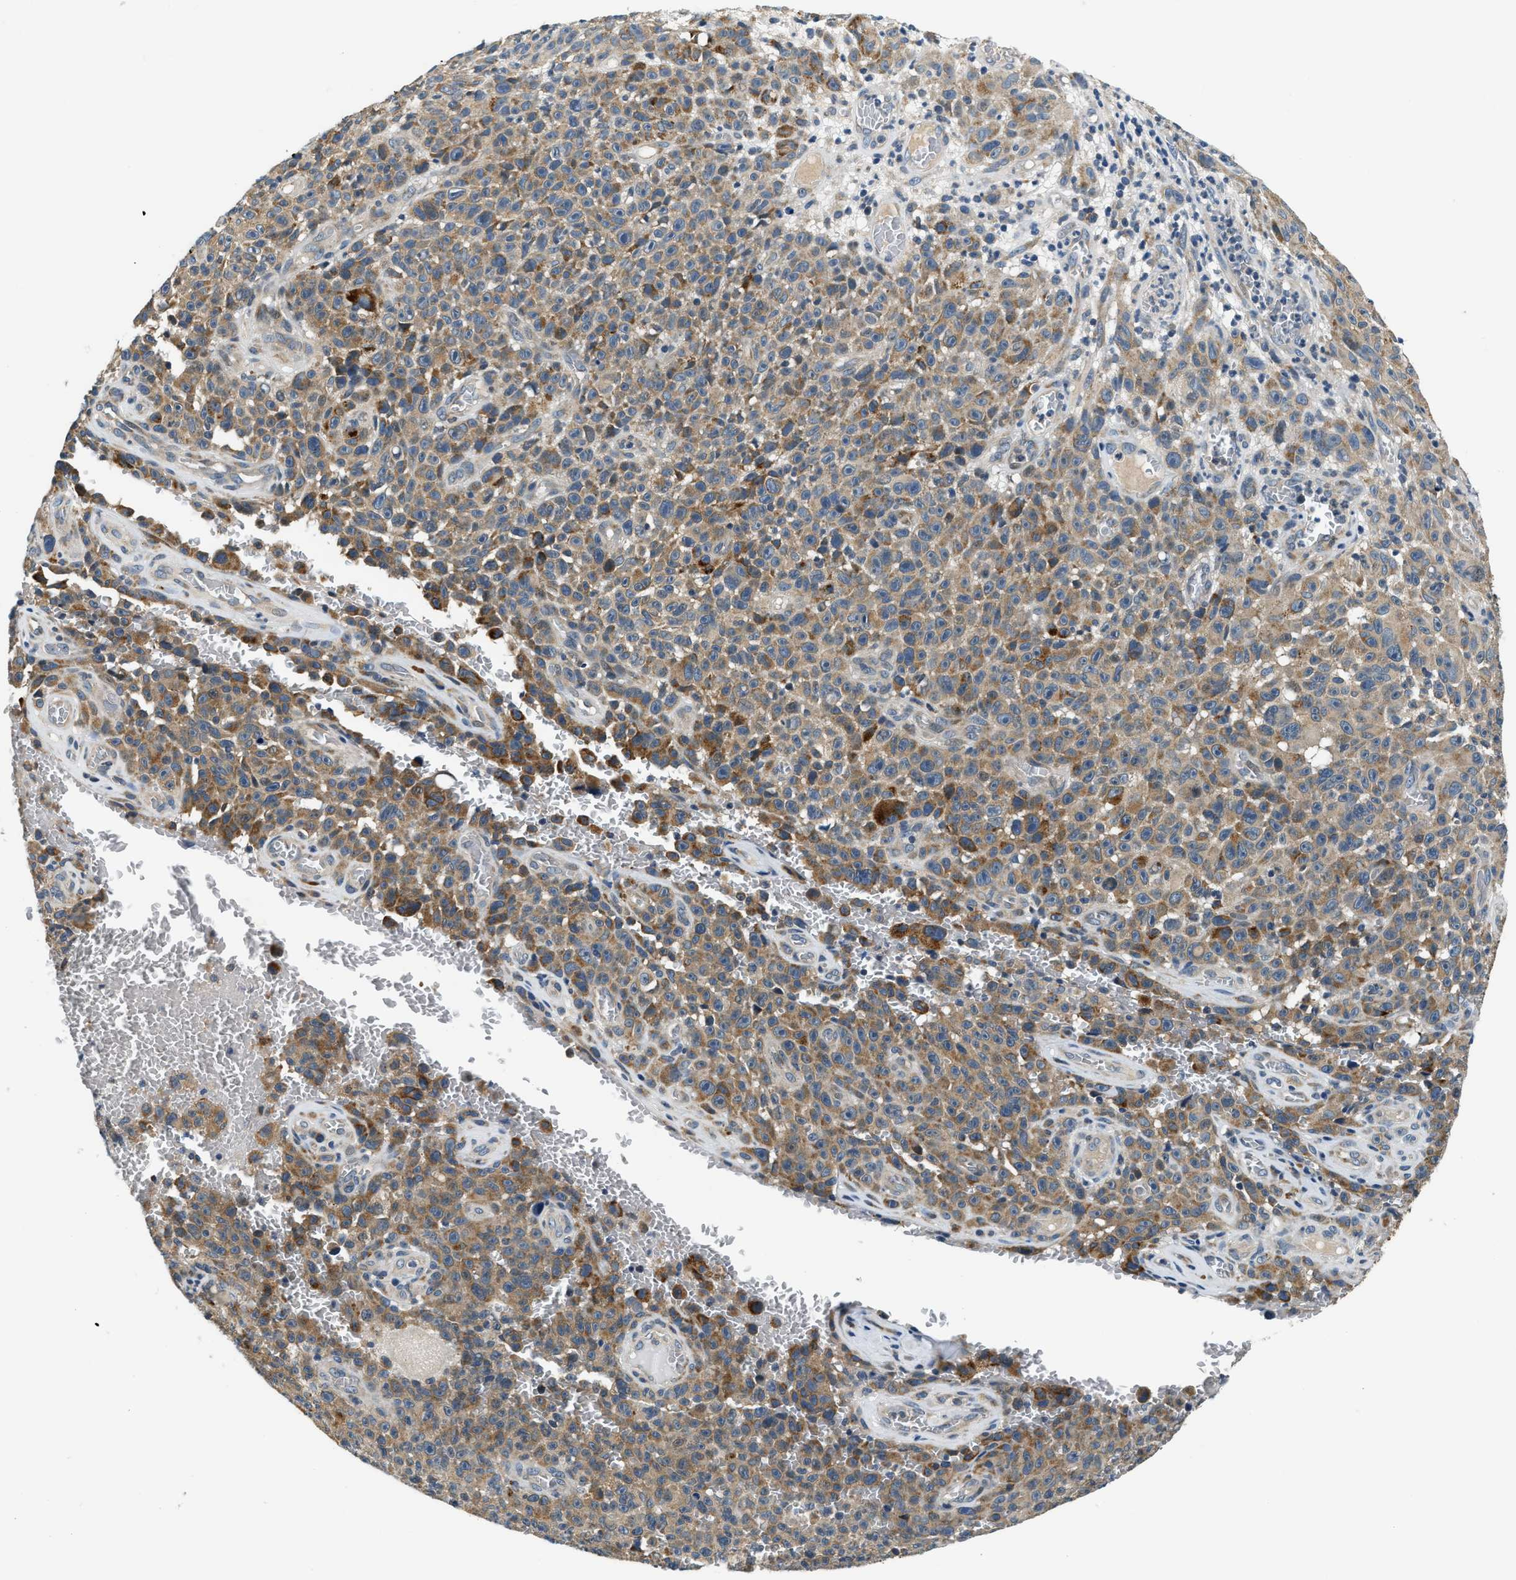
{"staining": {"intensity": "moderate", "quantity": ">75%", "location": "cytoplasmic/membranous"}, "tissue": "melanoma", "cell_type": "Tumor cells", "image_type": "cancer", "snomed": [{"axis": "morphology", "description": "Malignant melanoma, NOS"}, {"axis": "topography", "description": "Skin"}], "caption": "The immunohistochemical stain highlights moderate cytoplasmic/membranous expression in tumor cells of melanoma tissue. (DAB IHC with brightfield microscopy, high magnification).", "gene": "YAE1", "patient": {"sex": "female", "age": 82}}